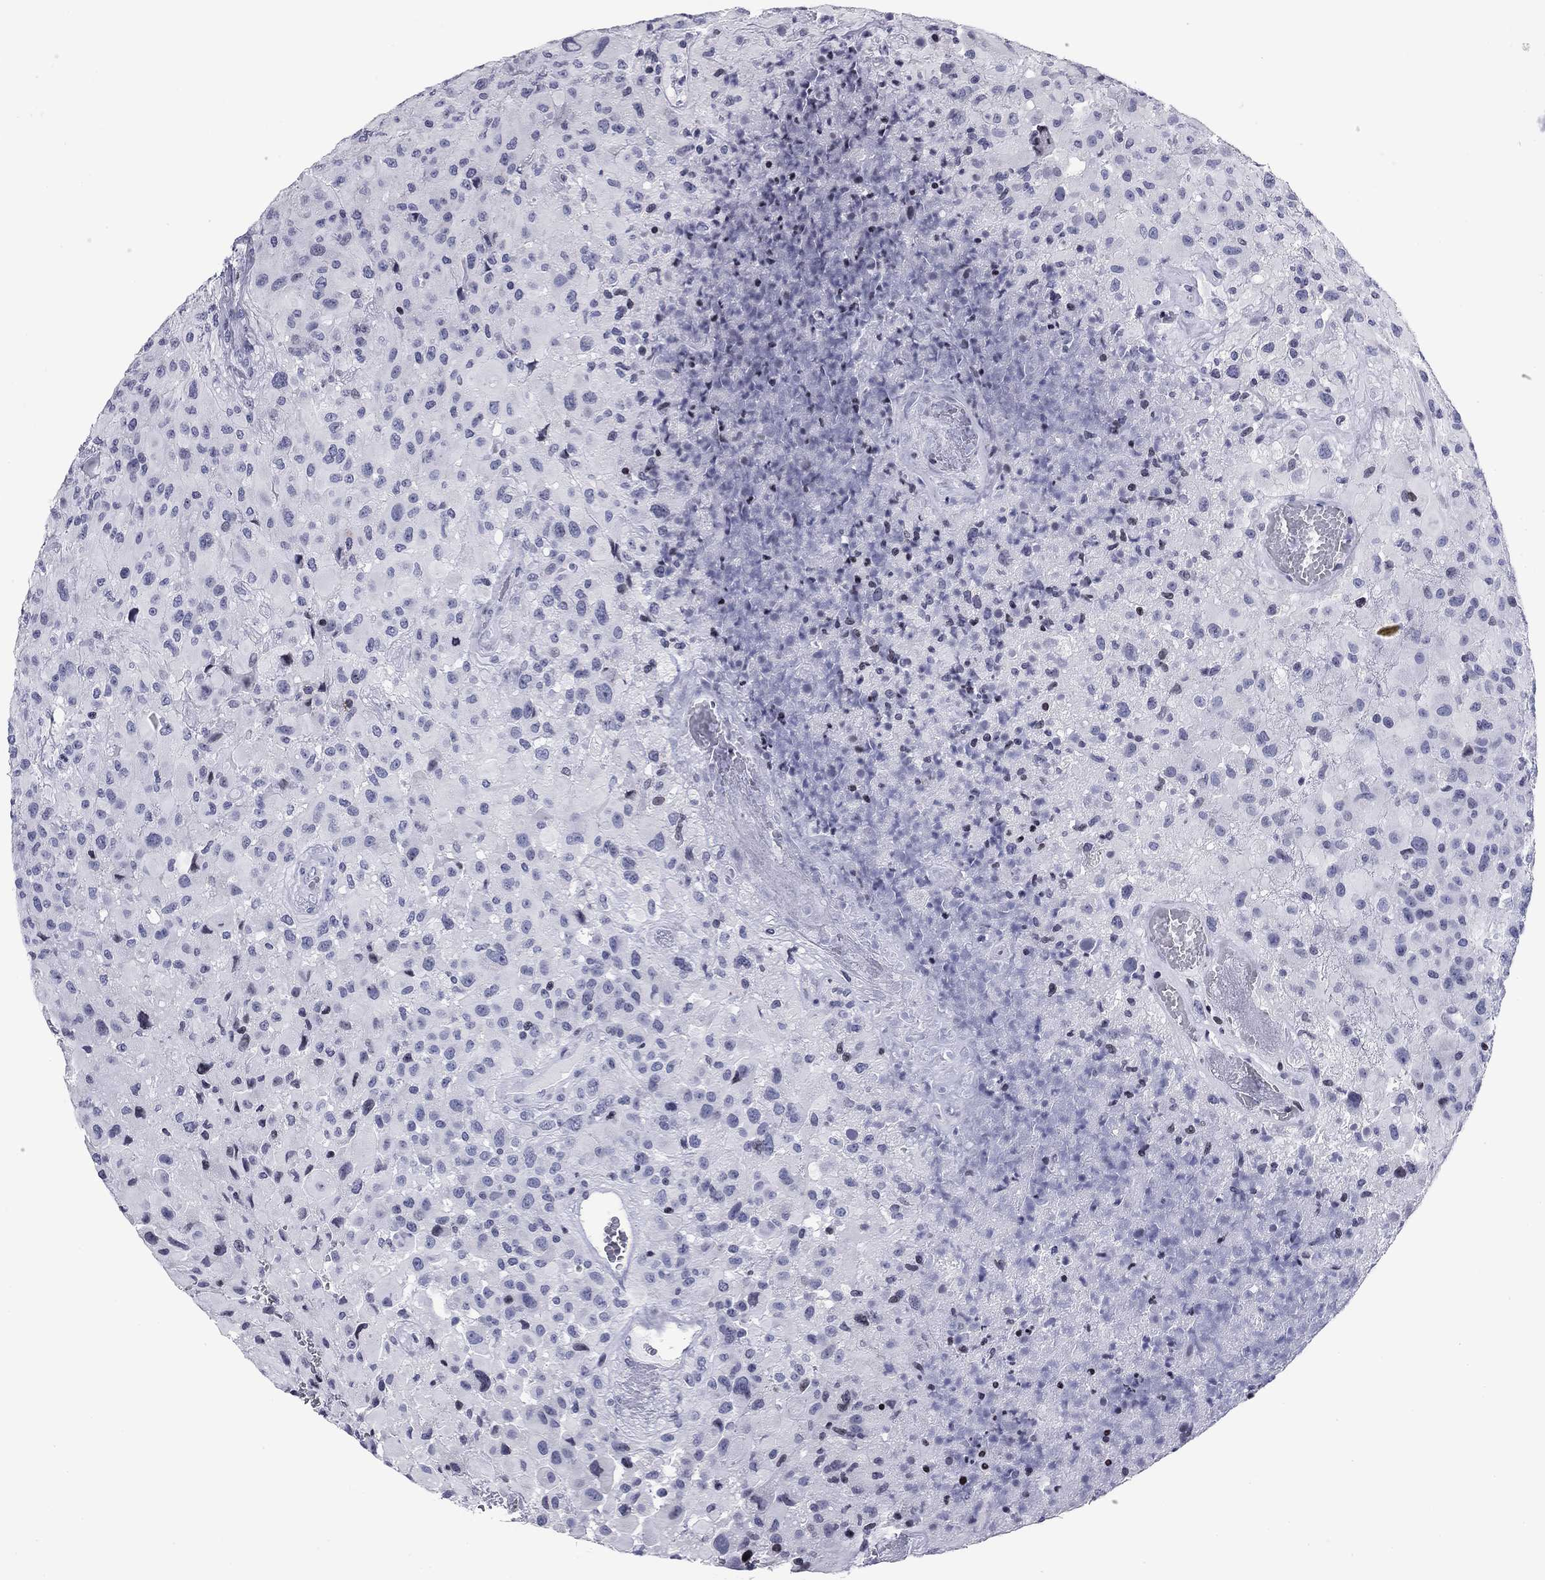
{"staining": {"intensity": "negative", "quantity": "none", "location": "none"}, "tissue": "glioma", "cell_type": "Tumor cells", "image_type": "cancer", "snomed": [{"axis": "morphology", "description": "Glioma, malignant, High grade"}, {"axis": "topography", "description": "Cerebral cortex"}], "caption": "Immunohistochemical staining of glioma displays no significant expression in tumor cells.", "gene": "CCDC144A", "patient": {"sex": "male", "age": 35}}